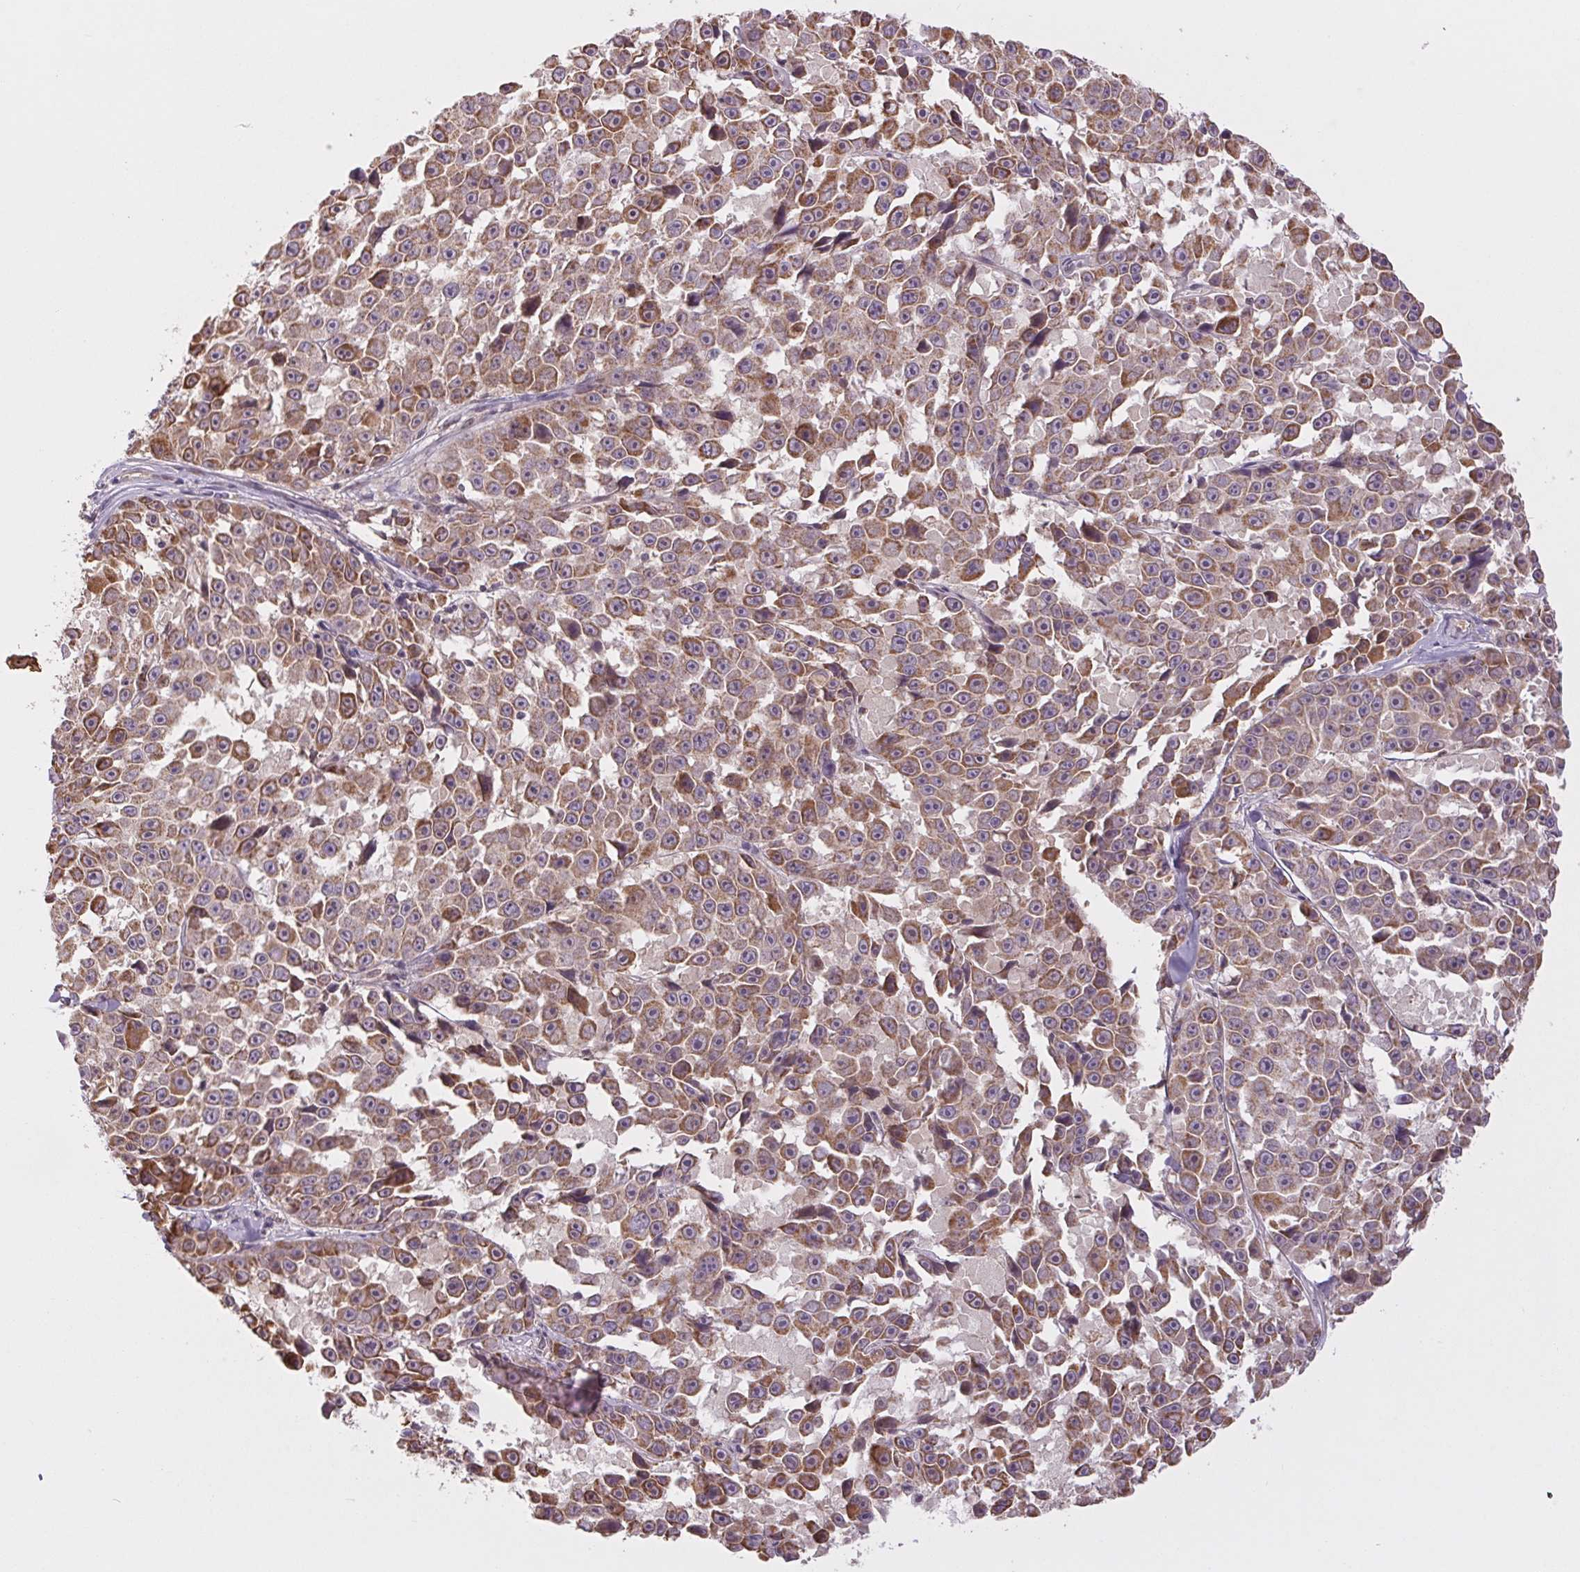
{"staining": {"intensity": "moderate", "quantity": "25%-75%", "location": "cytoplasmic/membranous"}, "tissue": "melanoma", "cell_type": "Tumor cells", "image_type": "cancer", "snomed": [{"axis": "morphology", "description": "Malignant melanoma, NOS"}, {"axis": "topography", "description": "Skin"}], "caption": "High-magnification brightfield microscopy of melanoma stained with DAB (3,3'-diaminobenzidine) (brown) and counterstained with hematoxylin (blue). tumor cells exhibit moderate cytoplasmic/membranous positivity is identified in approximately25%-75% of cells. (DAB (3,3'-diaminobenzidine) IHC with brightfield microscopy, high magnification).", "gene": "MAP3K5", "patient": {"sex": "female", "age": 66}}